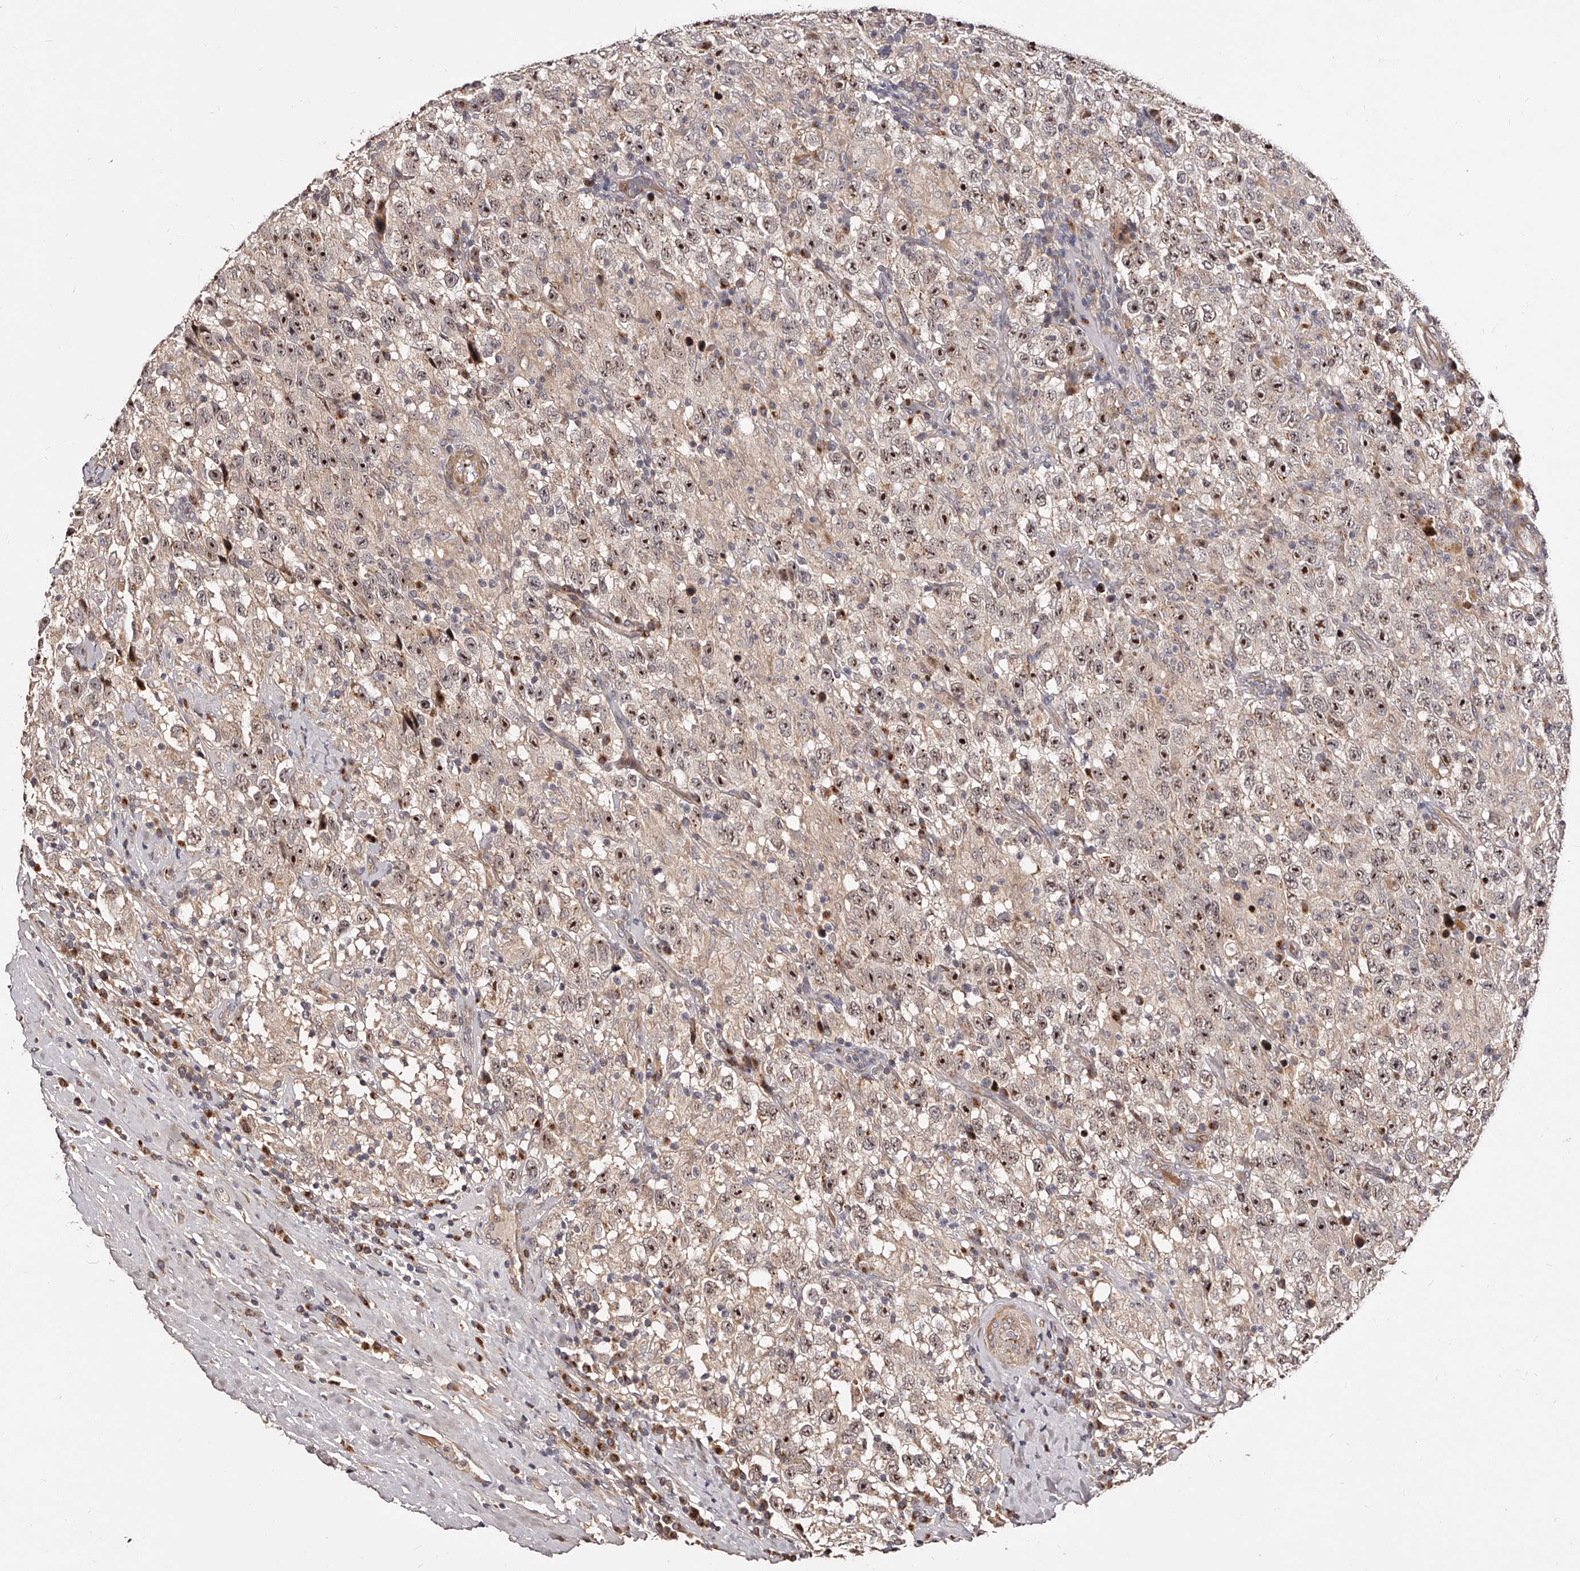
{"staining": {"intensity": "moderate", "quantity": ">75%", "location": "nuclear"}, "tissue": "testis cancer", "cell_type": "Tumor cells", "image_type": "cancer", "snomed": [{"axis": "morphology", "description": "Seminoma, NOS"}, {"axis": "topography", "description": "Testis"}], "caption": "This is an image of IHC staining of testis cancer, which shows moderate positivity in the nuclear of tumor cells.", "gene": "ZNF502", "patient": {"sex": "male", "age": 41}}